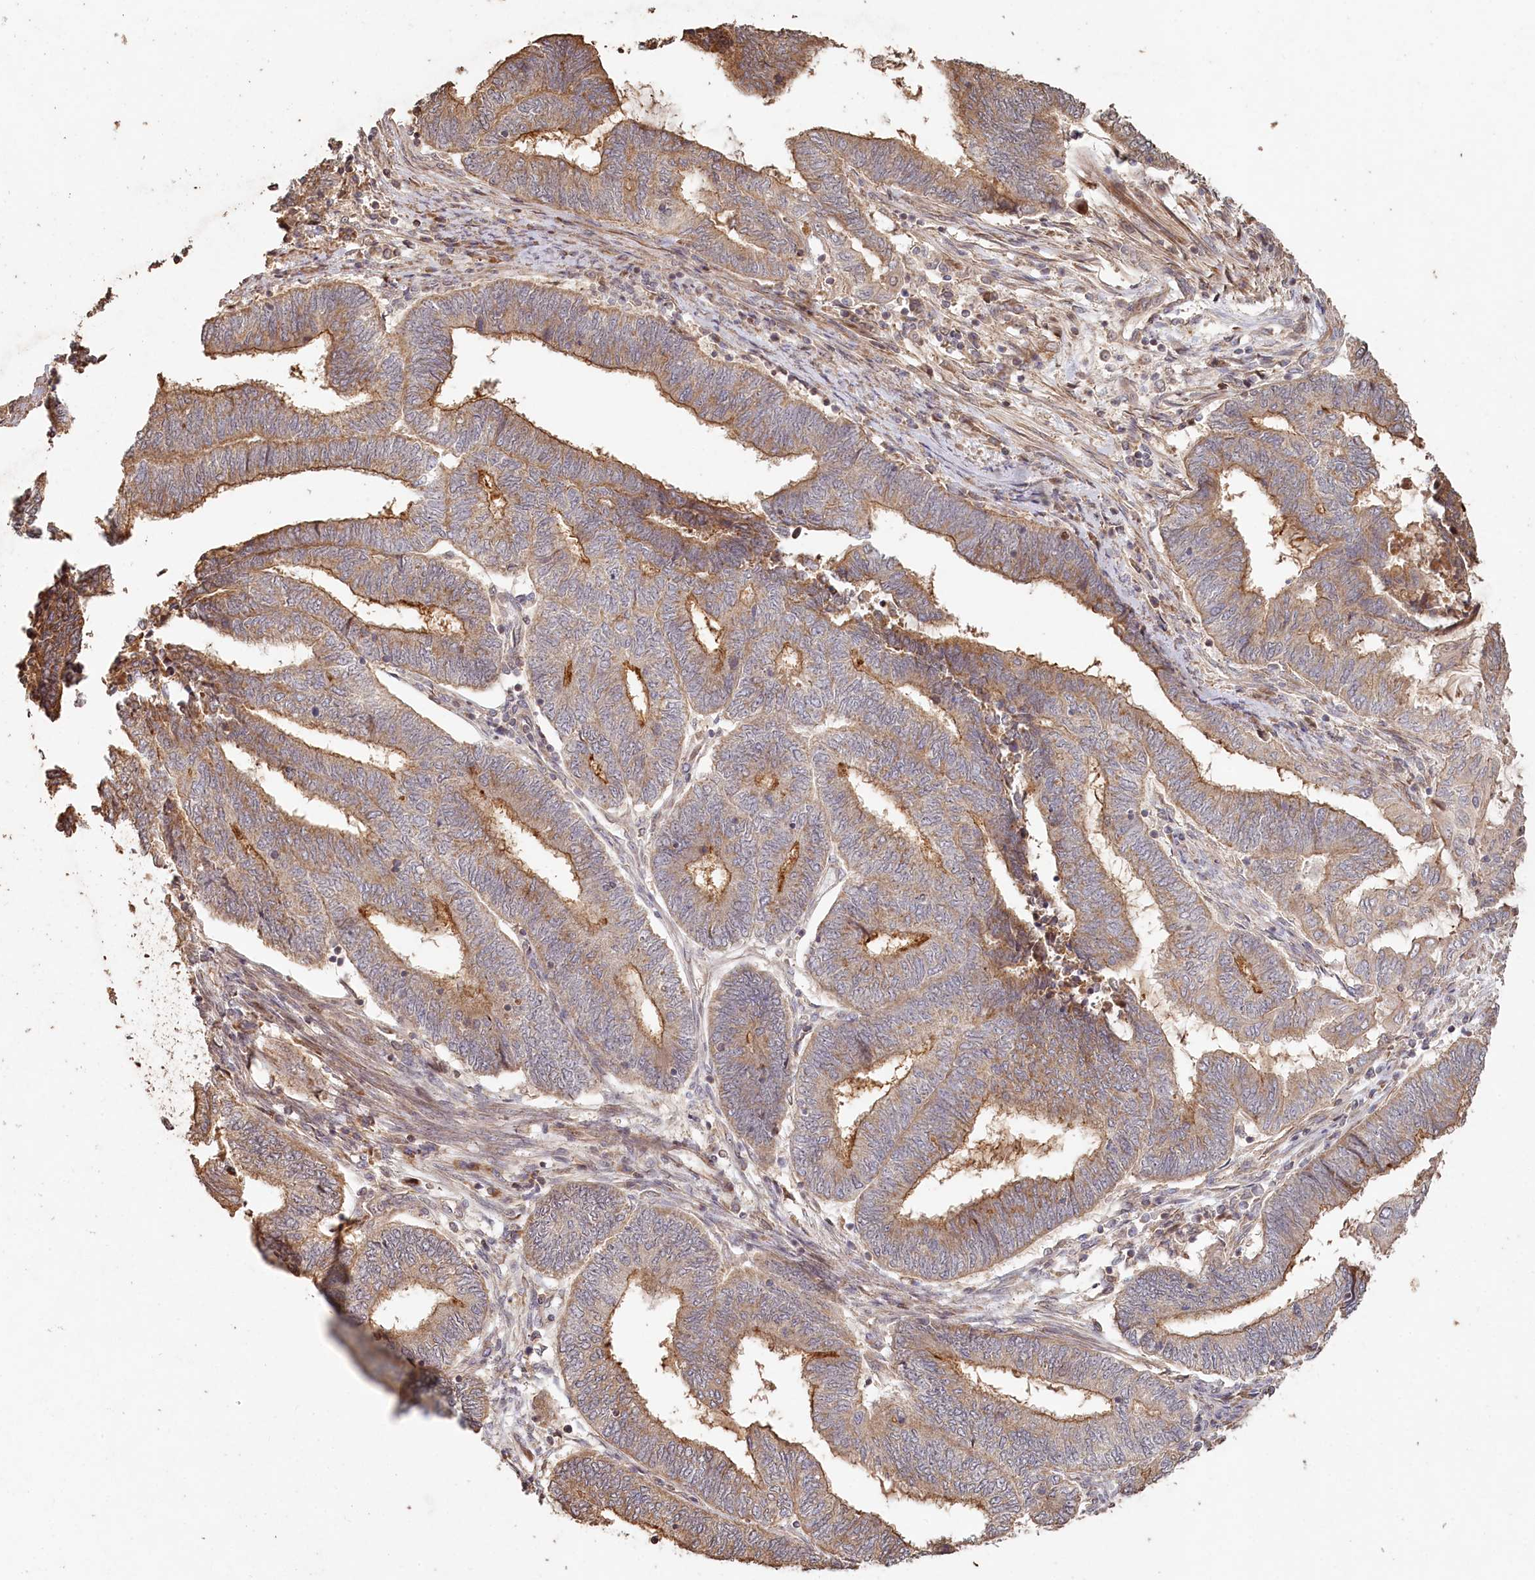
{"staining": {"intensity": "moderate", "quantity": ">75%", "location": "cytoplasmic/membranous"}, "tissue": "endometrial cancer", "cell_type": "Tumor cells", "image_type": "cancer", "snomed": [{"axis": "morphology", "description": "Adenocarcinoma, NOS"}, {"axis": "topography", "description": "Uterus"}, {"axis": "topography", "description": "Endometrium"}], "caption": "This is an image of immunohistochemistry staining of endometrial adenocarcinoma, which shows moderate positivity in the cytoplasmic/membranous of tumor cells.", "gene": "HAL", "patient": {"sex": "female", "age": 70}}